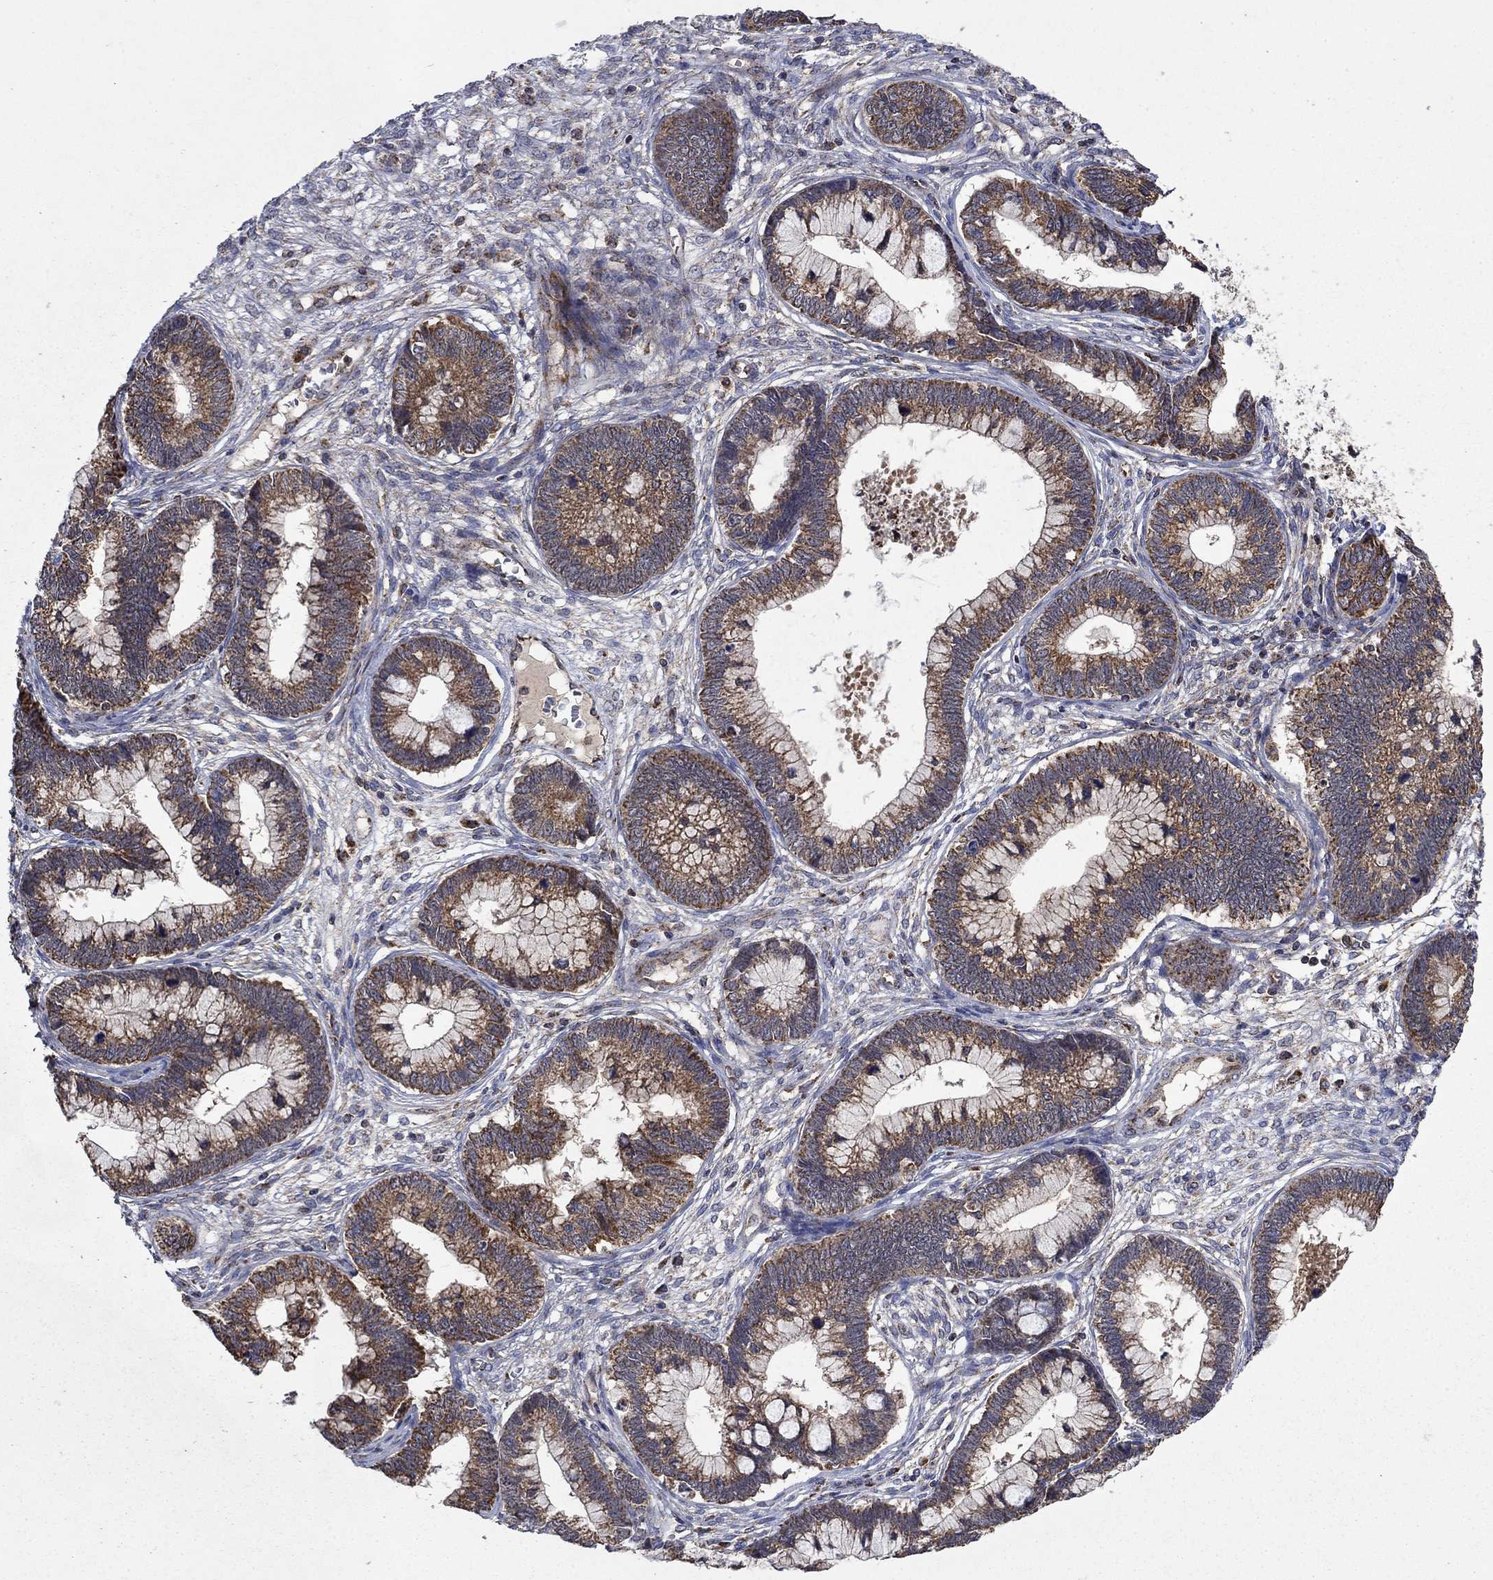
{"staining": {"intensity": "moderate", "quantity": ">75%", "location": "cytoplasmic/membranous"}, "tissue": "cervical cancer", "cell_type": "Tumor cells", "image_type": "cancer", "snomed": [{"axis": "morphology", "description": "Adenocarcinoma, NOS"}, {"axis": "topography", "description": "Cervix"}], "caption": "A photomicrograph of cervical cancer (adenocarcinoma) stained for a protein shows moderate cytoplasmic/membranous brown staining in tumor cells.", "gene": "DPH1", "patient": {"sex": "female", "age": 44}}